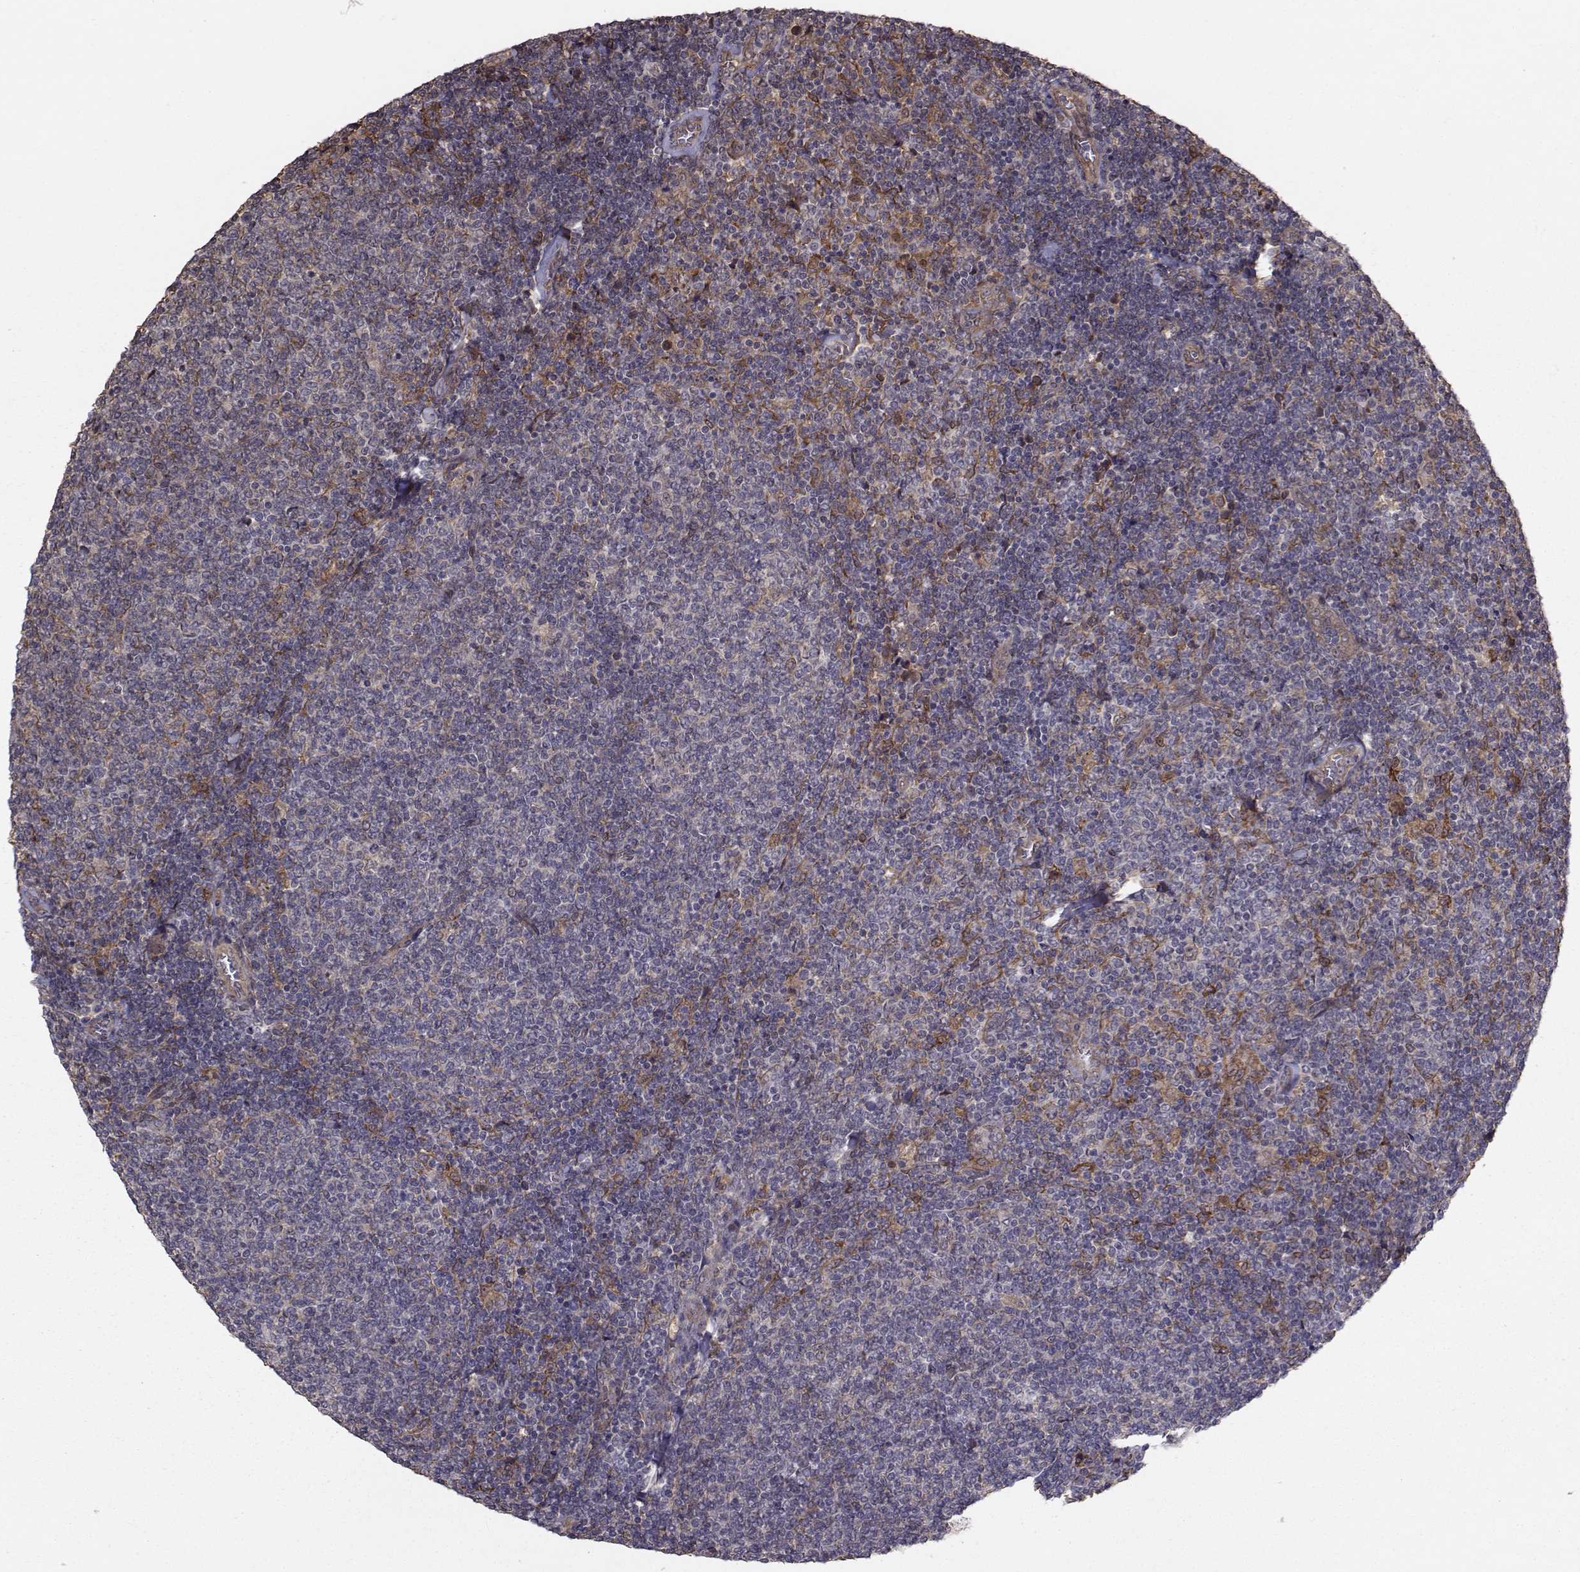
{"staining": {"intensity": "weak", "quantity": ">75%", "location": "cytoplasmic/membranous"}, "tissue": "lymphoma", "cell_type": "Tumor cells", "image_type": "cancer", "snomed": [{"axis": "morphology", "description": "Malignant lymphoma, non-Hodgkin's type, Low grade"}, {"axis": "topography", "description": "Lymph node"}], "caption": "Weak cytoplasmic/membranous positivity is appreciated in approximately >75% of tumor cells in low-grade malignant lymphoma, non-Hodgkin's type. Using DAB (brown) and hematoxylin (blue) stains, captured at high magnification using brightfield microscopy.", "gene": "TRIP10", "patient": {"sex": "male", "age": 52}}